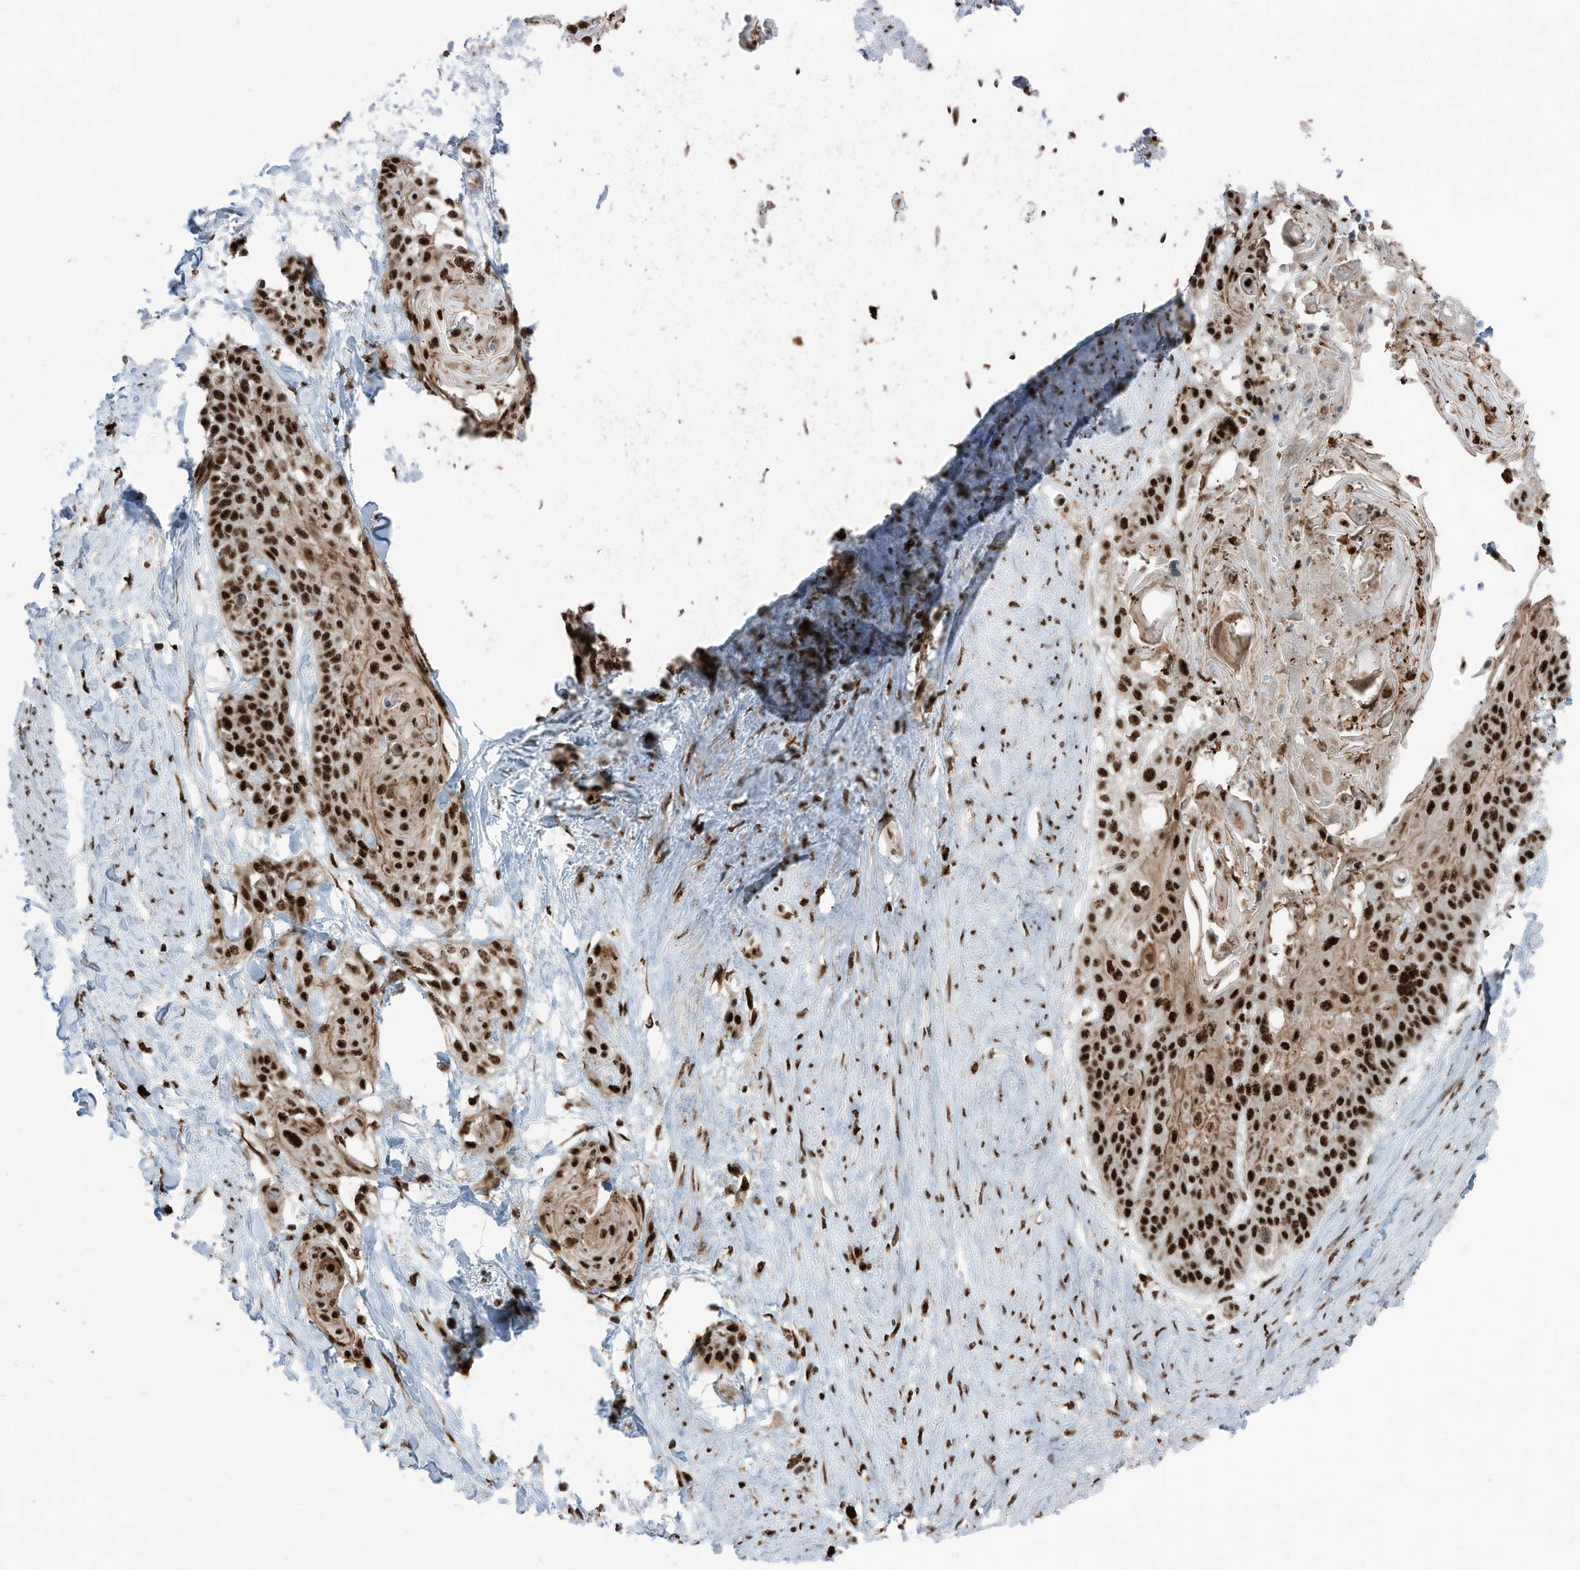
{"staining": {"intensity": "strong", "quantity": ">75%", "location": "nuclear"}, "tissue": "cervical cancer", "cell_type": "Tumor cells", "image_type": "cancer", "snomed": [{"axis": "morphology", "description": "Squamous cell carcinoma, NOS"}, {"axis": "topography", "description": "Cervix"}], "caption": "Approximately >75% of tumor cells in human cervical squamous cell carcinoma reveal strong nuclear protein positivity as visualized by brown immunohistochemical staining.", "gene": "LBH", "patient": {"sex": "female", "age": 57}}